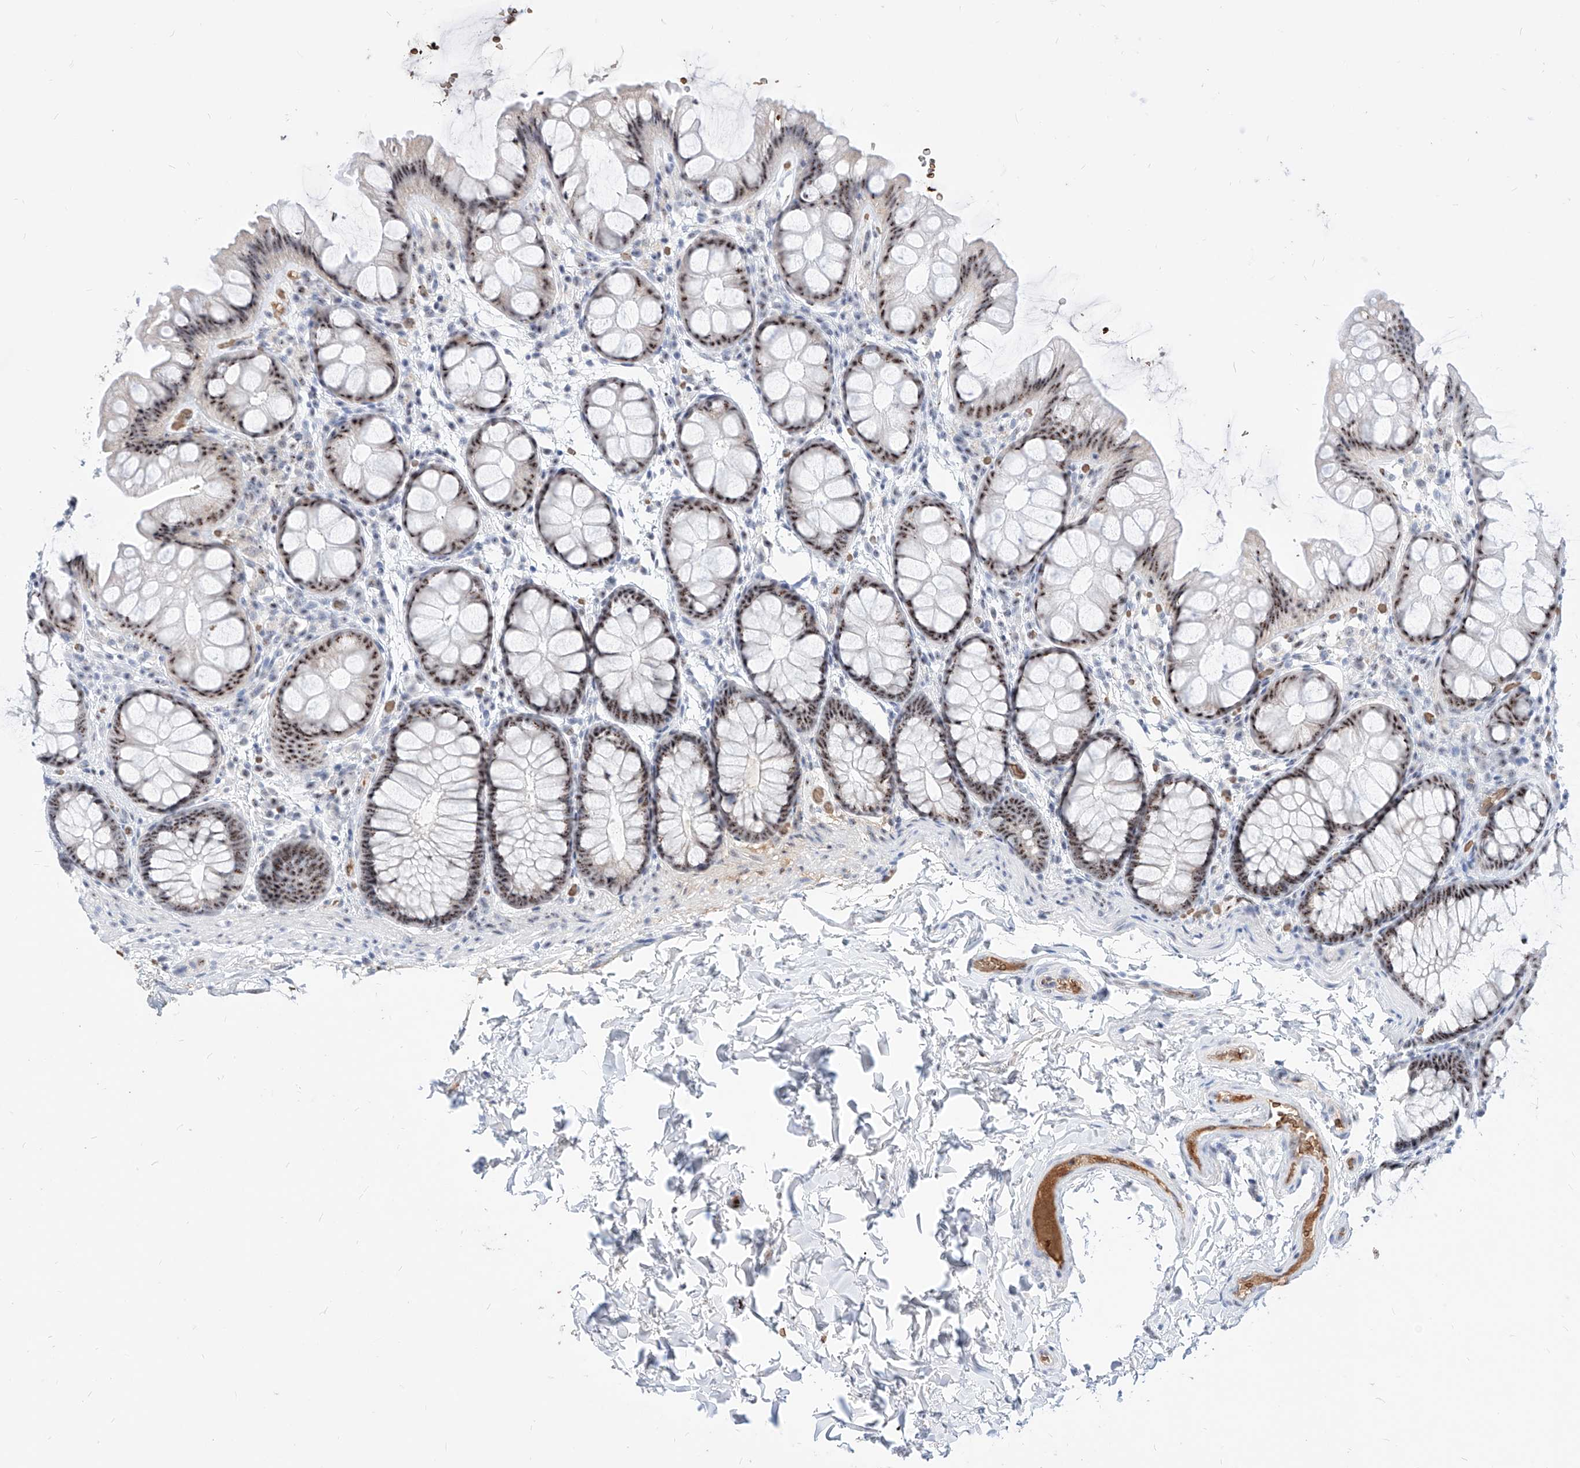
{"staining": {"intensity": "negative", "quantity": "none", "location": "none"}, "tissue": "colon", "cell_type": "Endothelial cells", "image_type": "normal", "snomed": [{"axis": "morphology", "description": "Normal tissue, NOS"}, {"axis": "topography", "description": "Colon"}], "caption": "This is an immunohistochemistry (IHC) histopathology image of normal human colon. There is no staining in endothelial cells.", "gene": "ZFP42", "patient": {"sex": "male", "age": 47}}